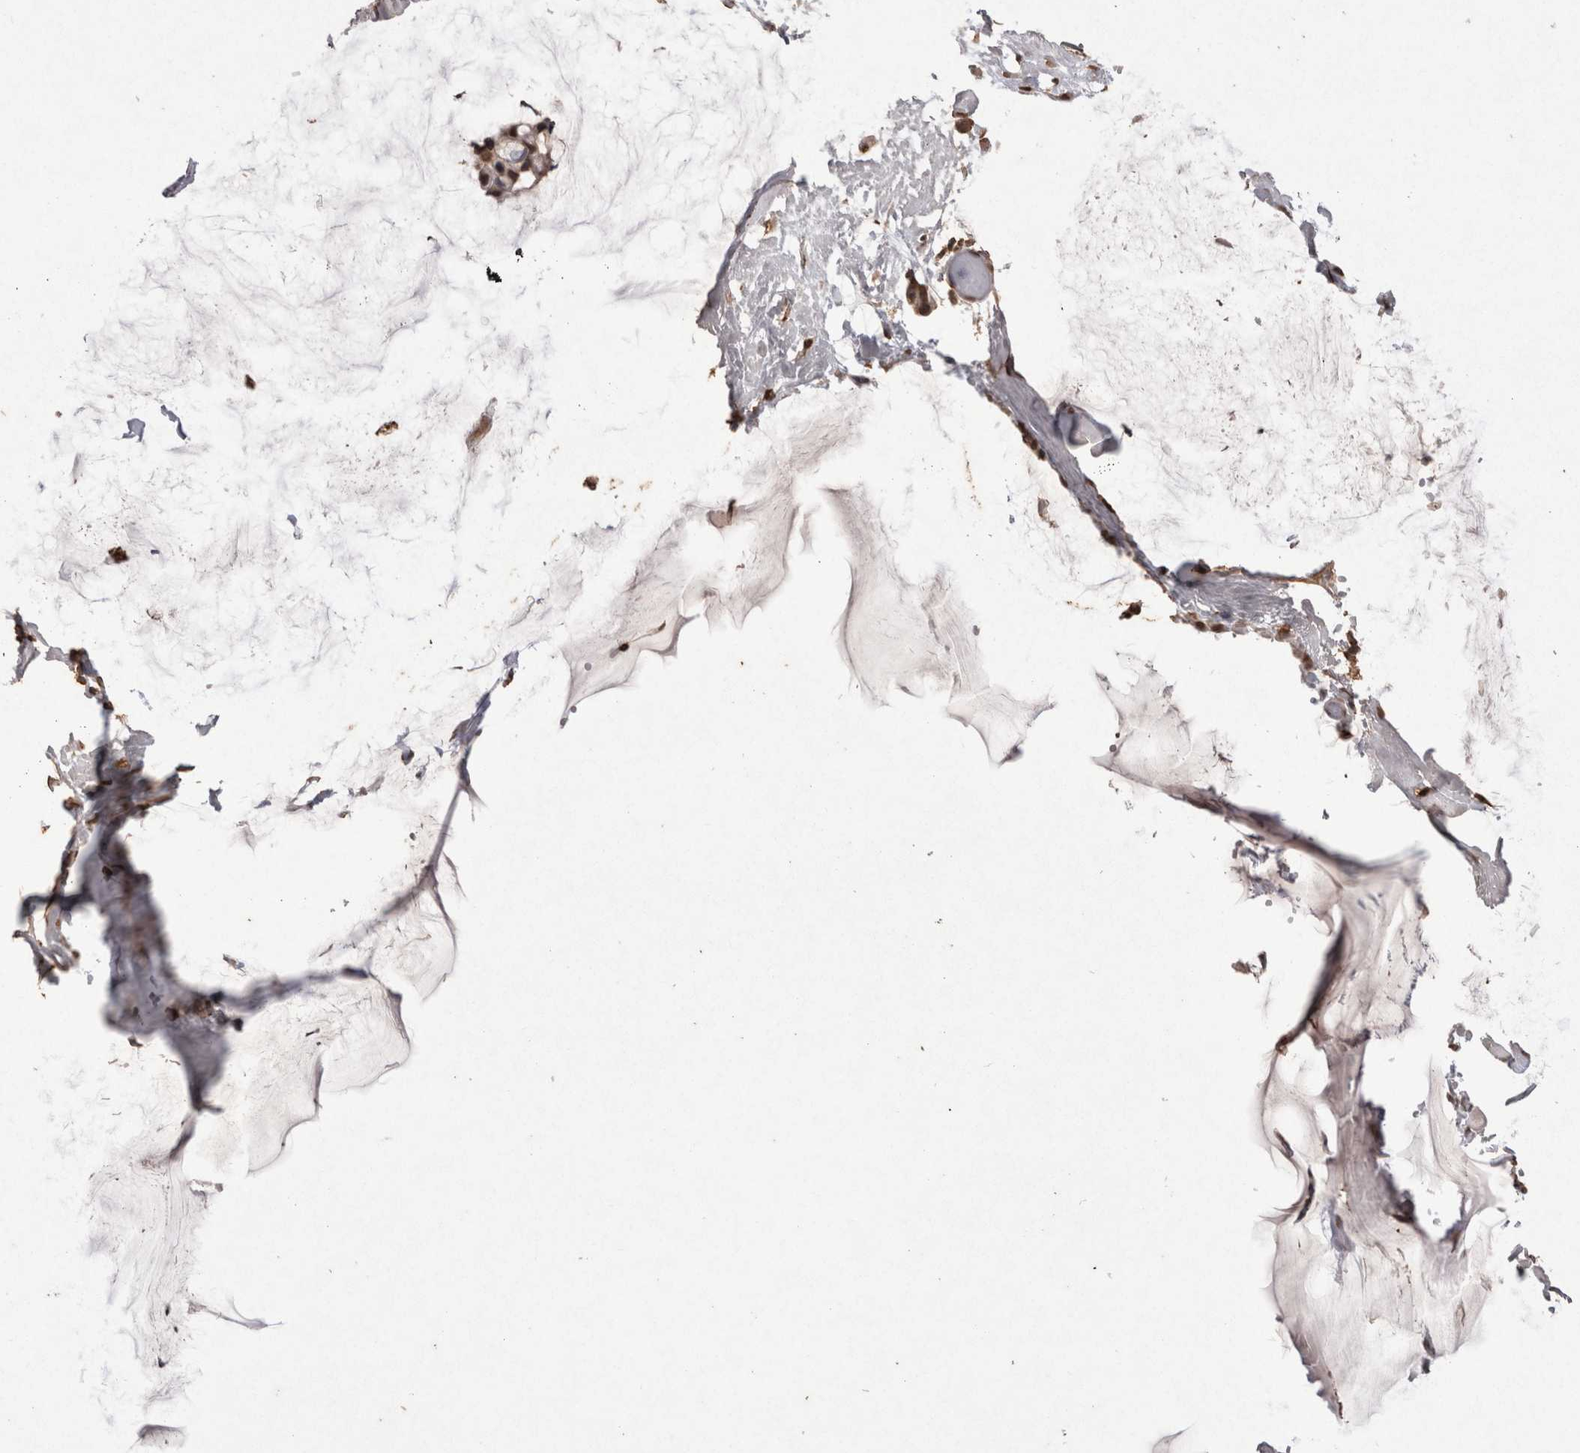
{"staining": {"intensity": "moderate", "quantity": ">75%", "location": "cytoplasmic/membranous,nuclear"}, "tissue": "ovarian cancer", "cell_type": "Tumor cells", "image_type": "cancer", "snomed": [{"axis": "morphology", "description": "Cystadenocarcinoma, mucinous, NOS"}, {"axis": "topography", "description": "Ovary"}], "caption": "Immunohistochemistry (IHC) (DAB) staining of human ovarian cancer shows moderate cytoplasmic/membranous and nuclear protein positivity in about >75% of tumor cells.", "gene": "POU5F1", "patient": {"sex": "female", "age": 39}}